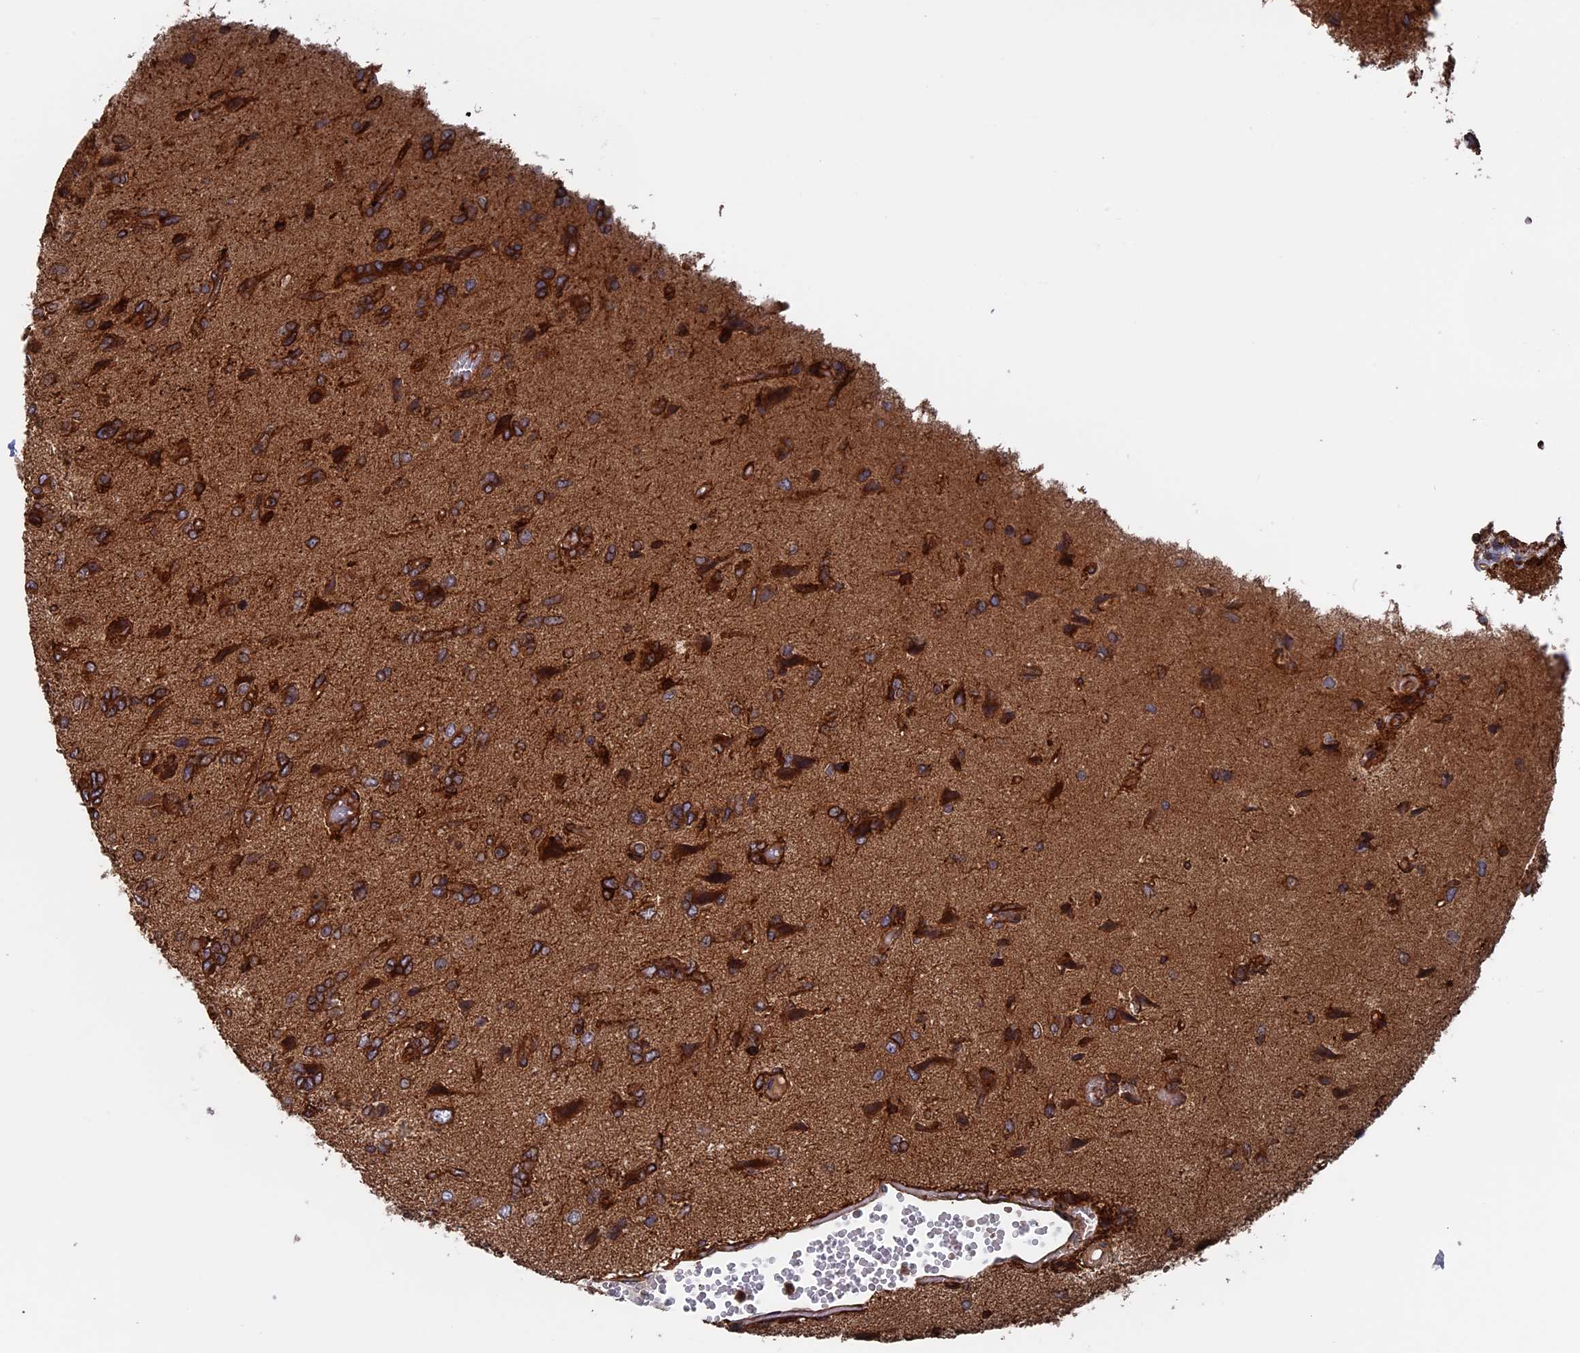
{"staining": {"intensity": "strong", "quantity": ">75%", "location": "cytoplasmic/membranous"}, "tissue": "glioma", "cell_type": "Tumor cells", "image_type": "cancer", "snomed": [{"axis": "morphology", "description": "Glioma, malignant, High grade"}, {"axis": "topography", "description": "Brain"}], "caption": "Protein expression analysis of human glioma reveals strong cytoplasmic/membranous positivity in approximately >75% of tumor cells.", "gene": "RPUSD1", "patient": {"sex": "female", "age": 59}}